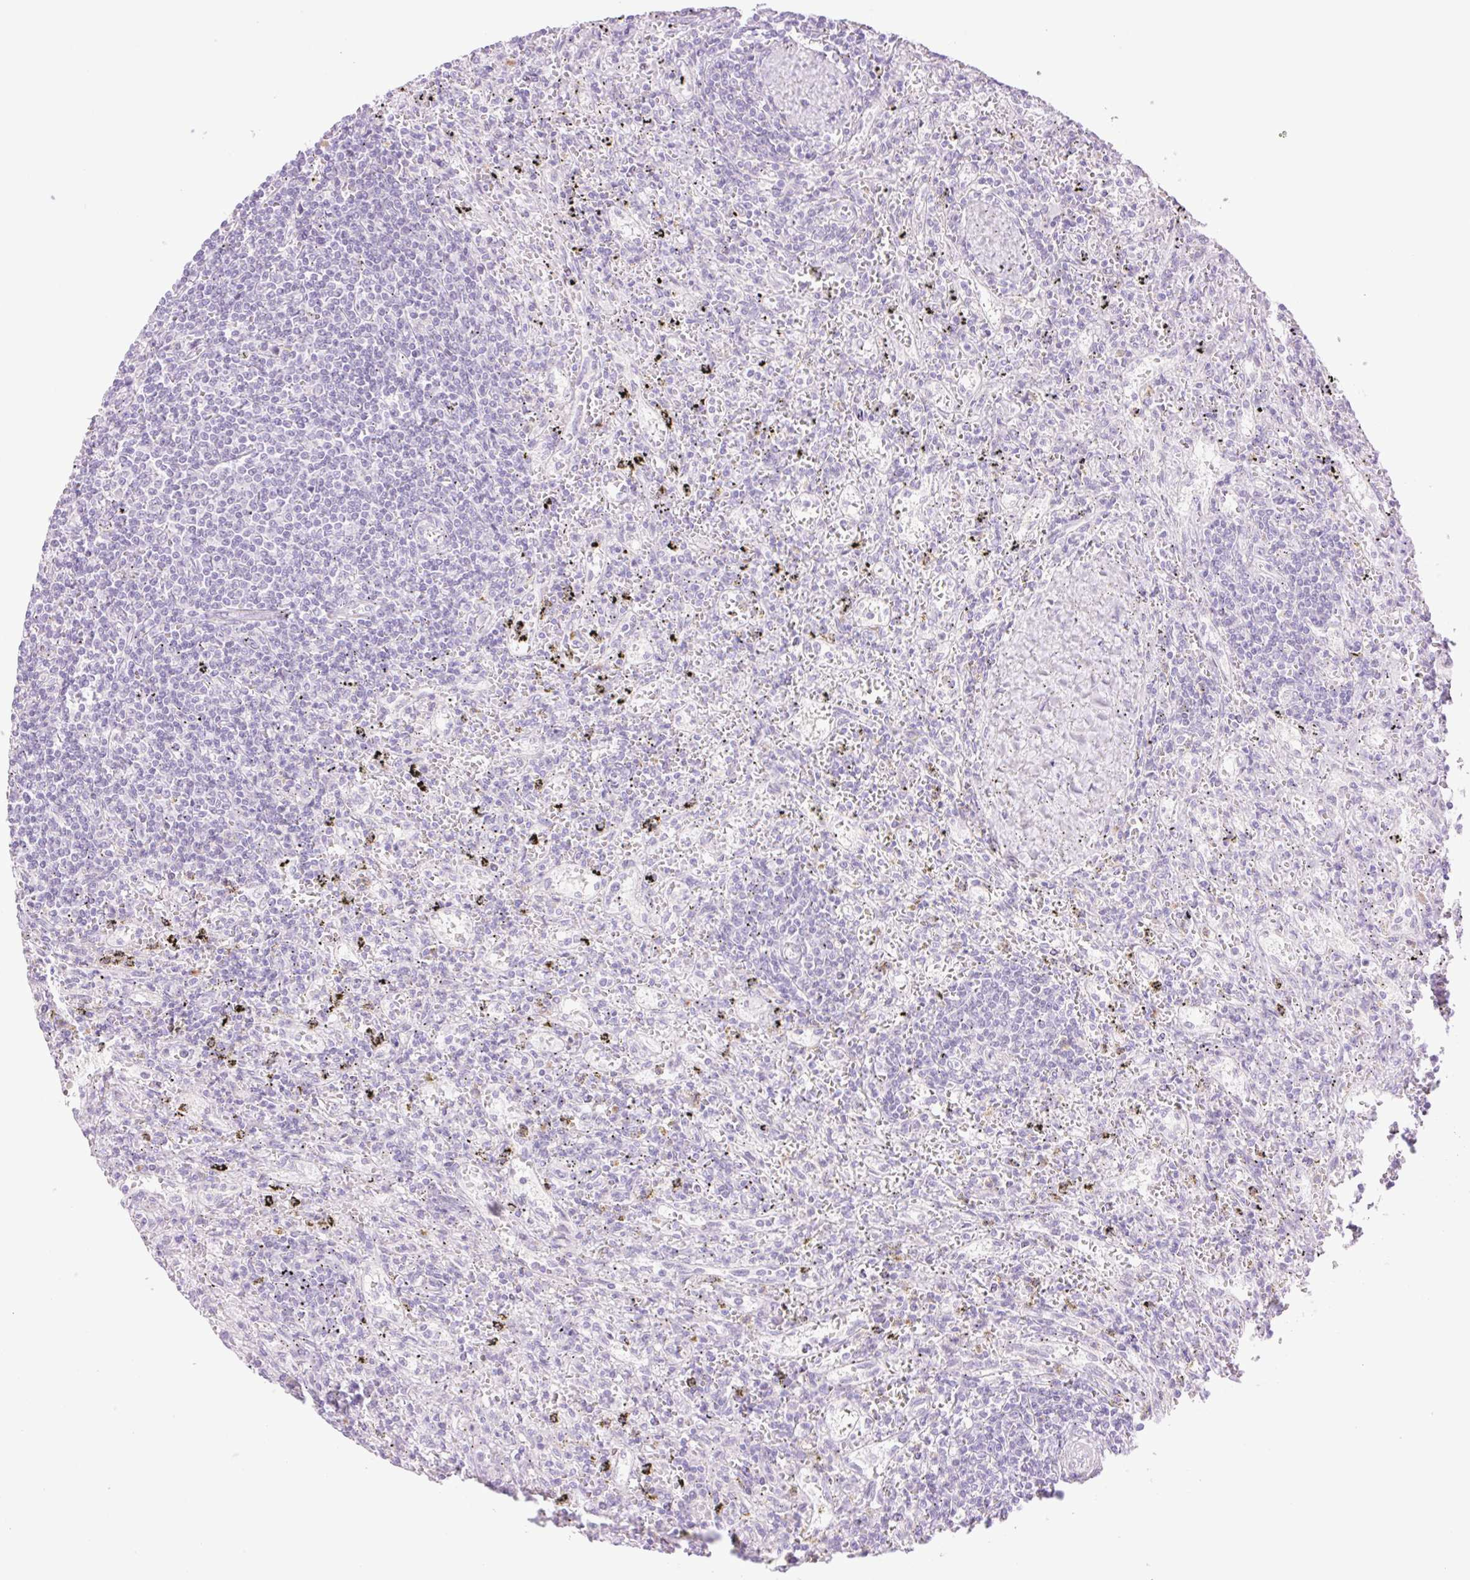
{"staining": {"intensity": "negative", "quantity": "none", "location": "none"}, "tissue": "lymphoma", "cell_type": "Tumor cells", "image_type": "cancer", "snomed": [{"axis": "morphology", "description": "Malignant lymphoma, non-Hodgkin's type, Low grade"}, {"axis": "topography", "description": "Spleen"}], "caption": "This is a micrograph of immunohistochemistry staining of low-grade malignant lymphoma, non-Hodgkin's type, which shows no expression in tumor cells.", "gene": "TBX15", "patient": {"sex": "male", "age": 76}}